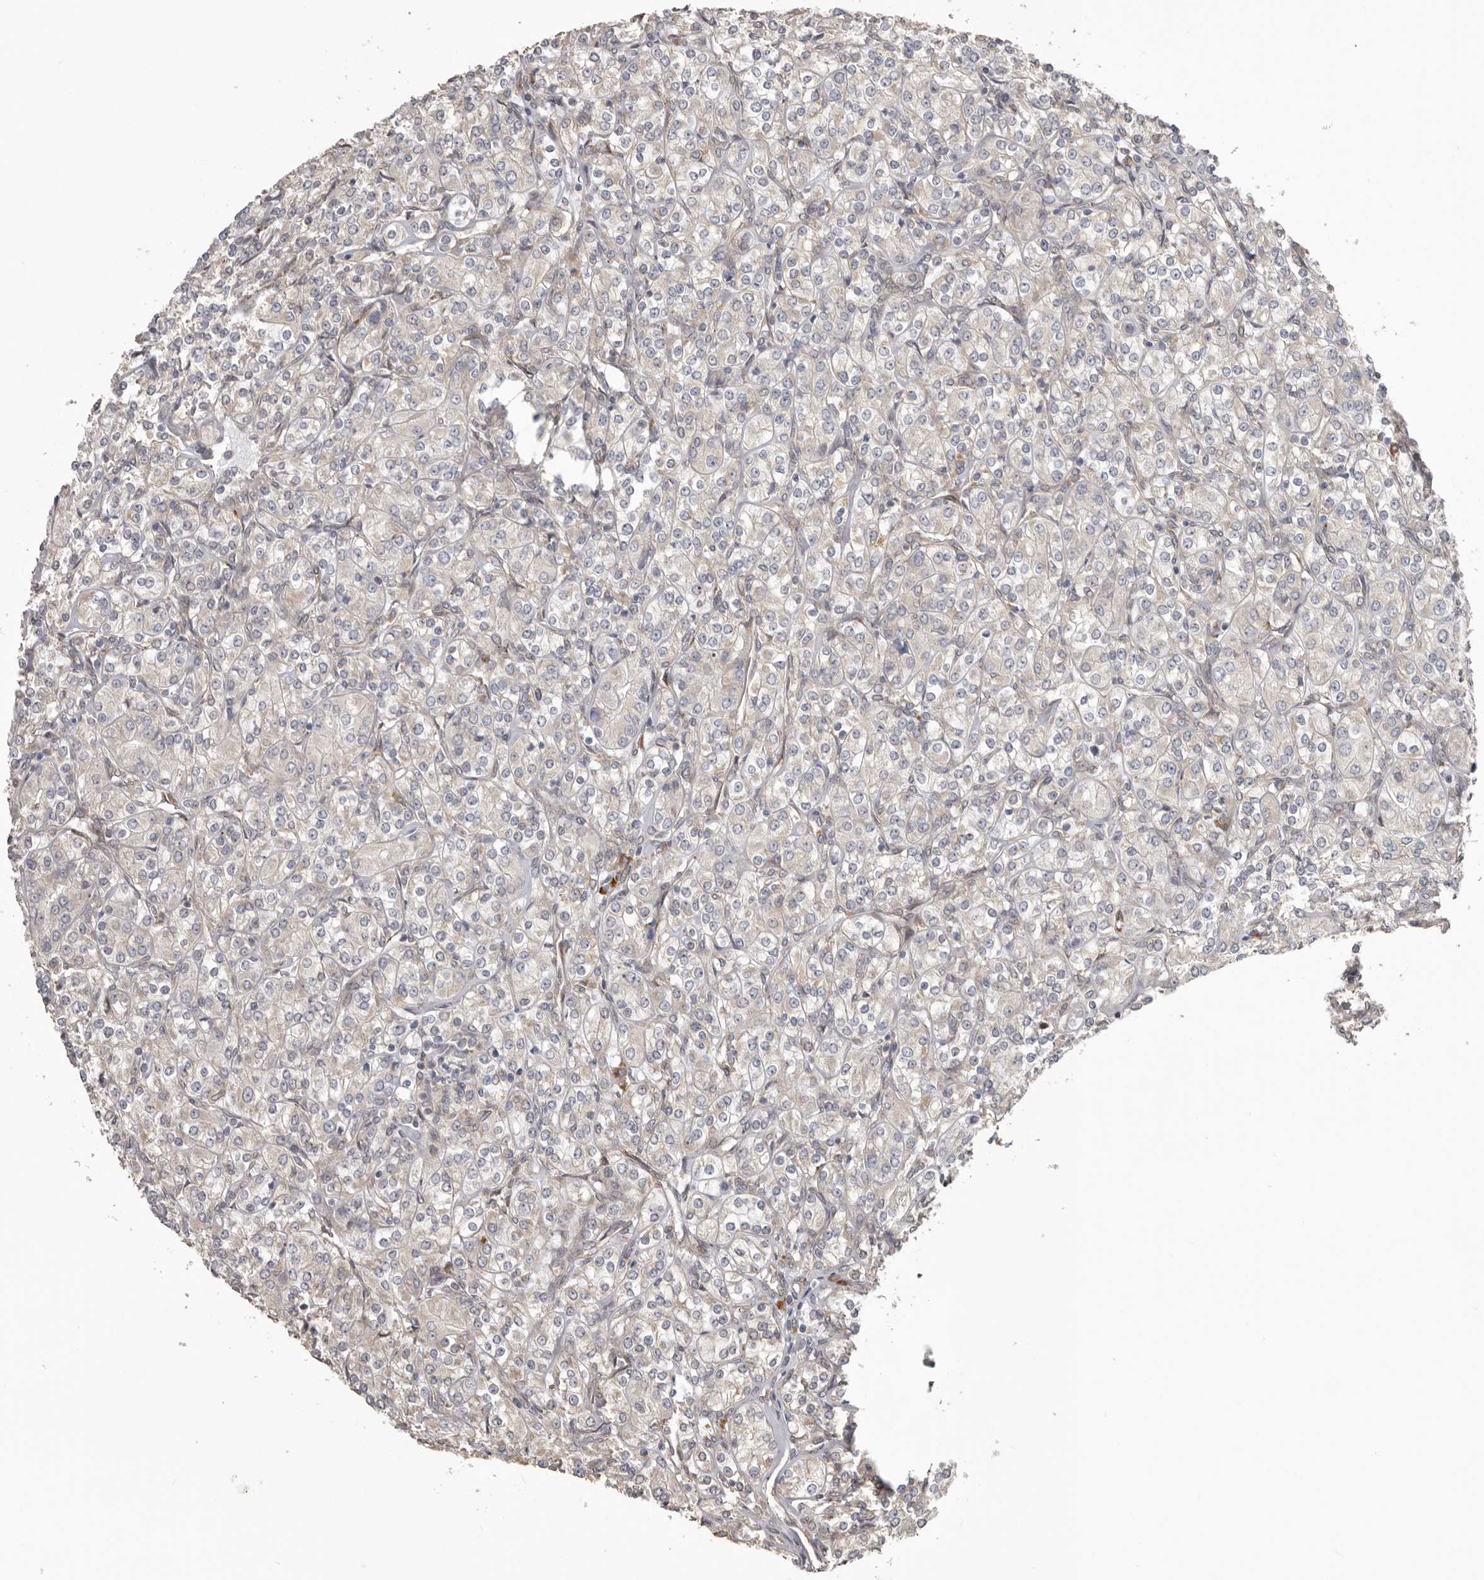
{"staining": {"intensity": "negative", "quantity": "none", "location": "none"}, "tissue": "renal cancer", "cell_type": "Tumor cells", "image_type": "cancer", "snomed": [{"axis": "morphology", "description": "Adenocarcinoma, NOS"}, {"axis": "topography", "description": "Kidney"}], "caption": "IHC of renal cancer demonstrates no staining in tumor cells.", "gene": "NUP43", "patient": {"sex": "male", "age": 77}}